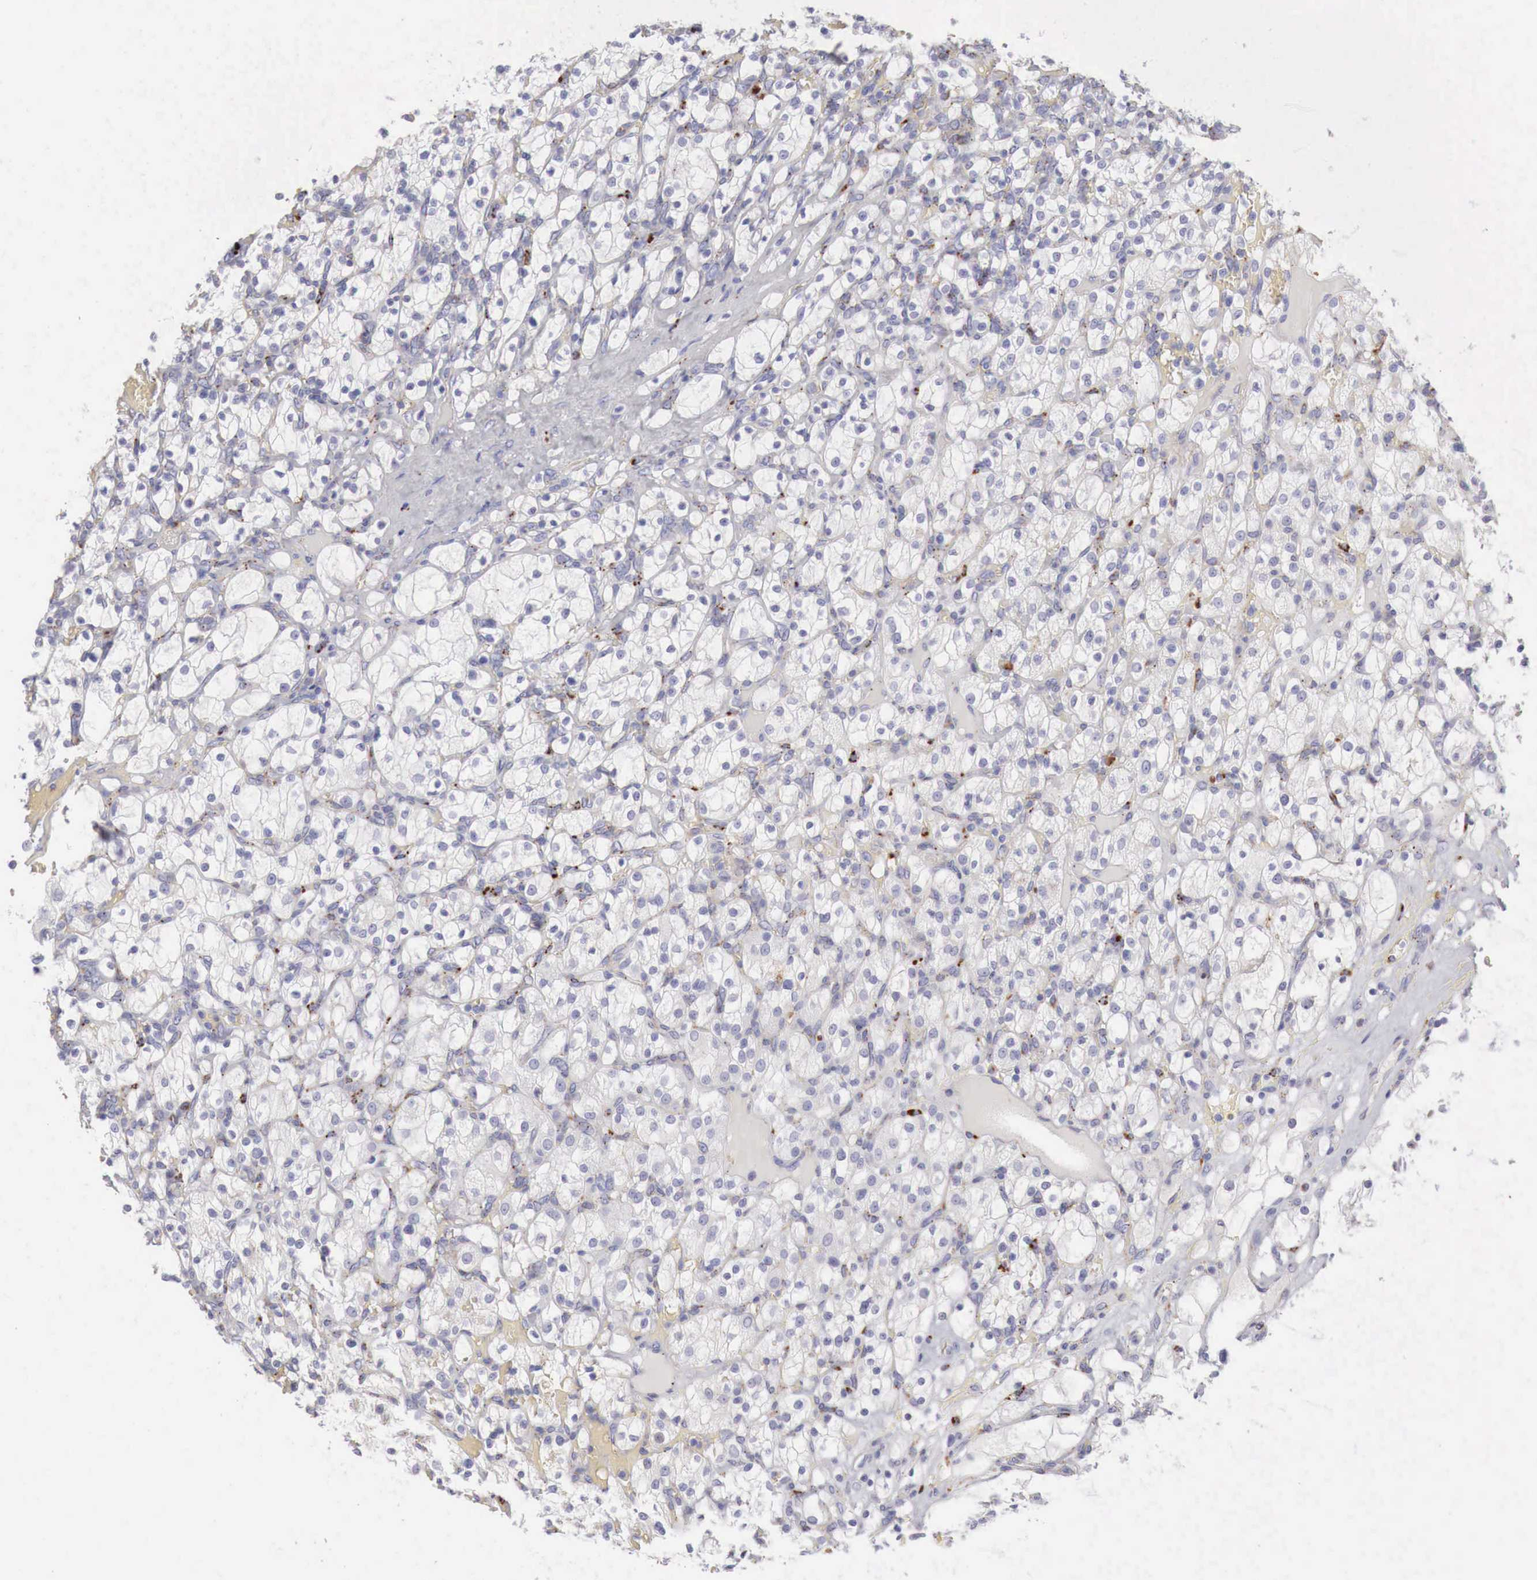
{"staining": {"intensity": "negative", "quantity": "none", "location": "none"}, "tissue": "renal cancer", "cell_type": "Tumor cells", "image_type": "cancer", "snomed": [{"axis": "morphology", "description": "Adenocarcinoma, NOS"}, {"axis": "topography", "description": "Kidney"}], "caption": "This is an IHC micrograph of adenocarcinoma (renal). There is no positivity in tumor cells.", "gene": "GLA", "patient": {"sex": "female", "age": 83}}